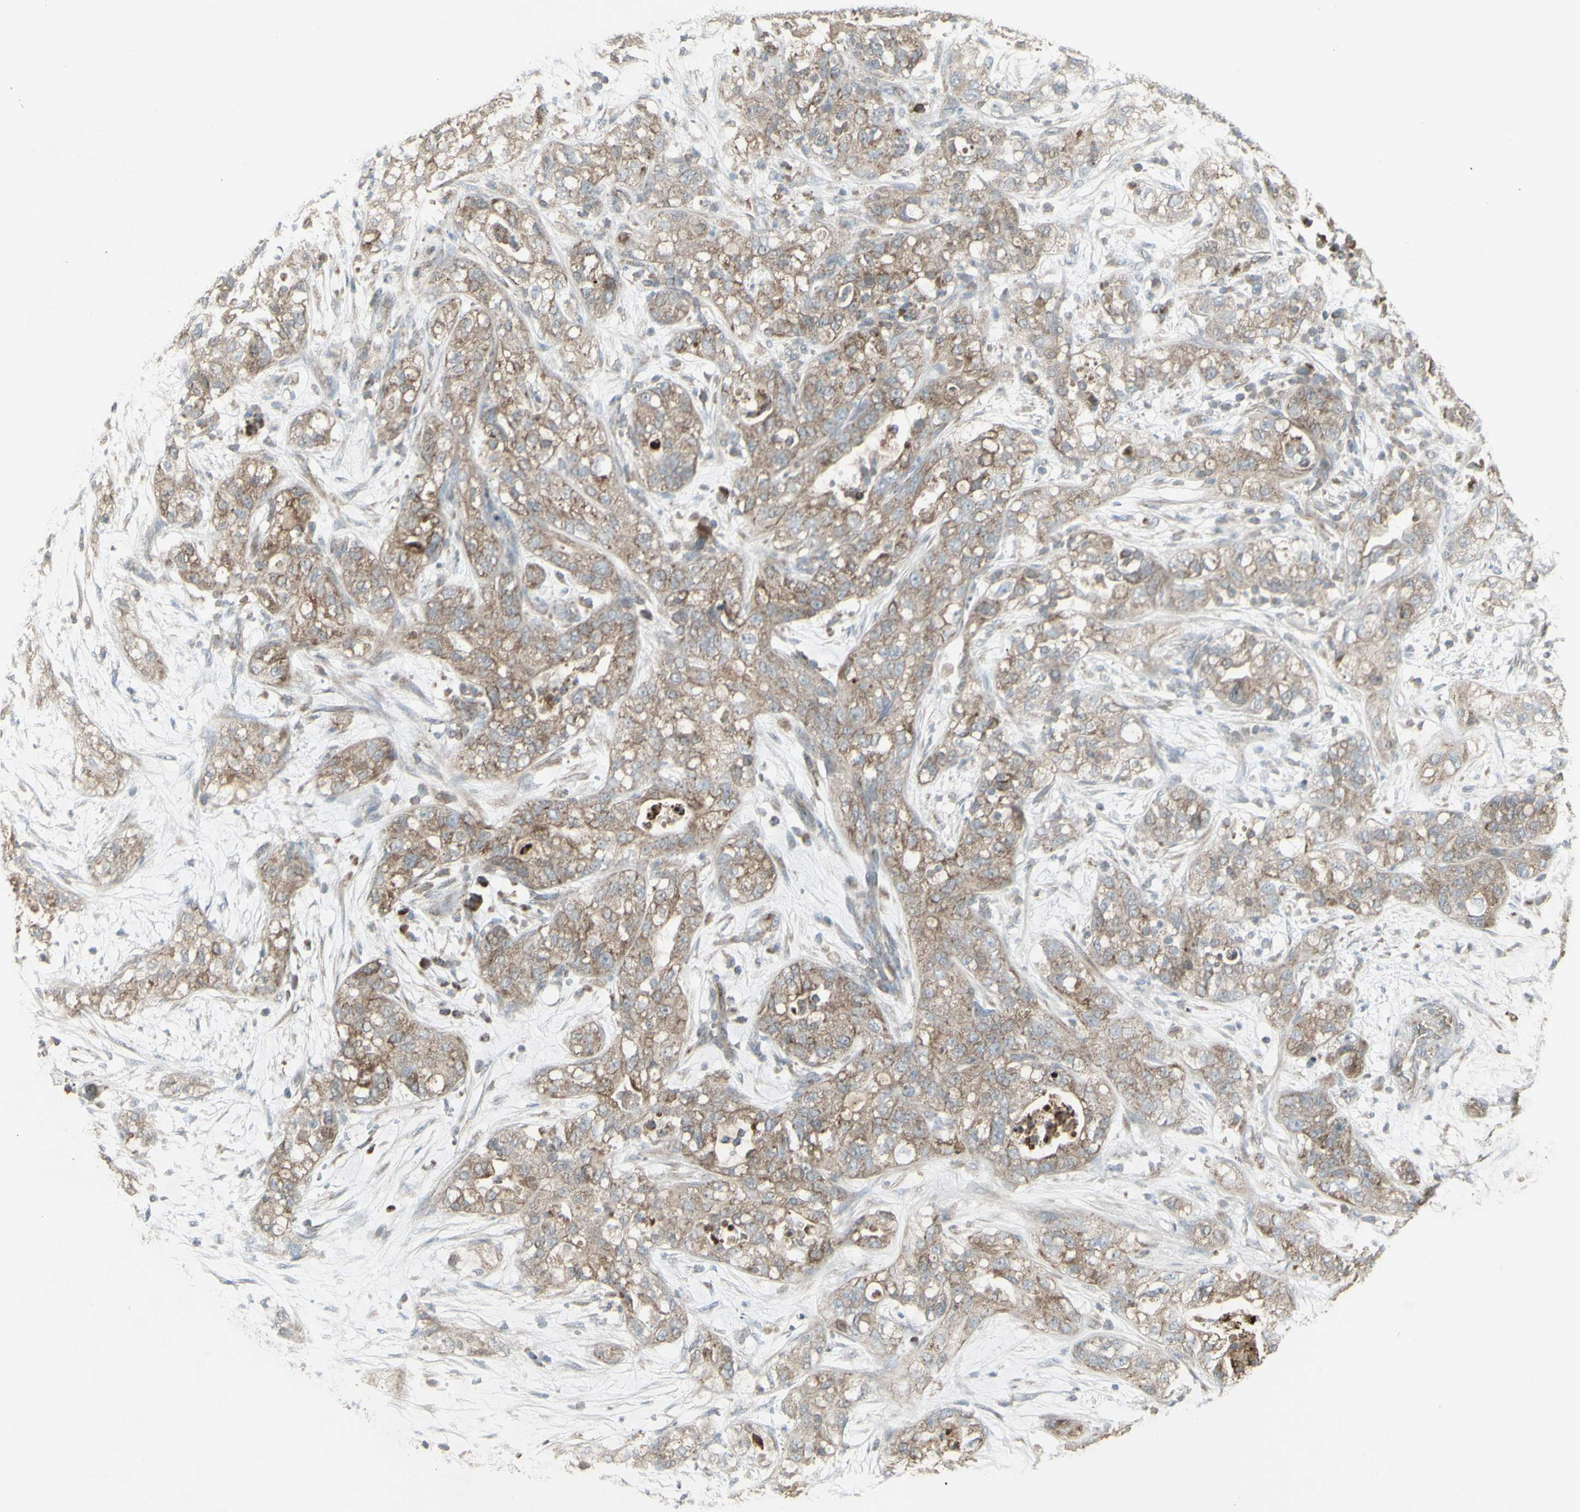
{"staining": {"intensity": "weak", "quantity": ">75%", "location": "cytoplasmic/membranous"}, "tissue": "pancreatic cancer", "cell_type": "Tumor cells", "image_type": "cancer", "snomed": [{"axis": "morphology", "description": "Adenocarcinoma, NOS"}, {"axis": "topography", "description": "Pancreas"}], "caption": "Tumor cells demonstrate low levels of weak cytoplasmic/membranous positivity in approximately >75% of cells in pancreatic cancer. (IHC, brightfield microscopy, high magnification).", "gene": "SHC1", "patient": {"sex": "female", "age": 78}}